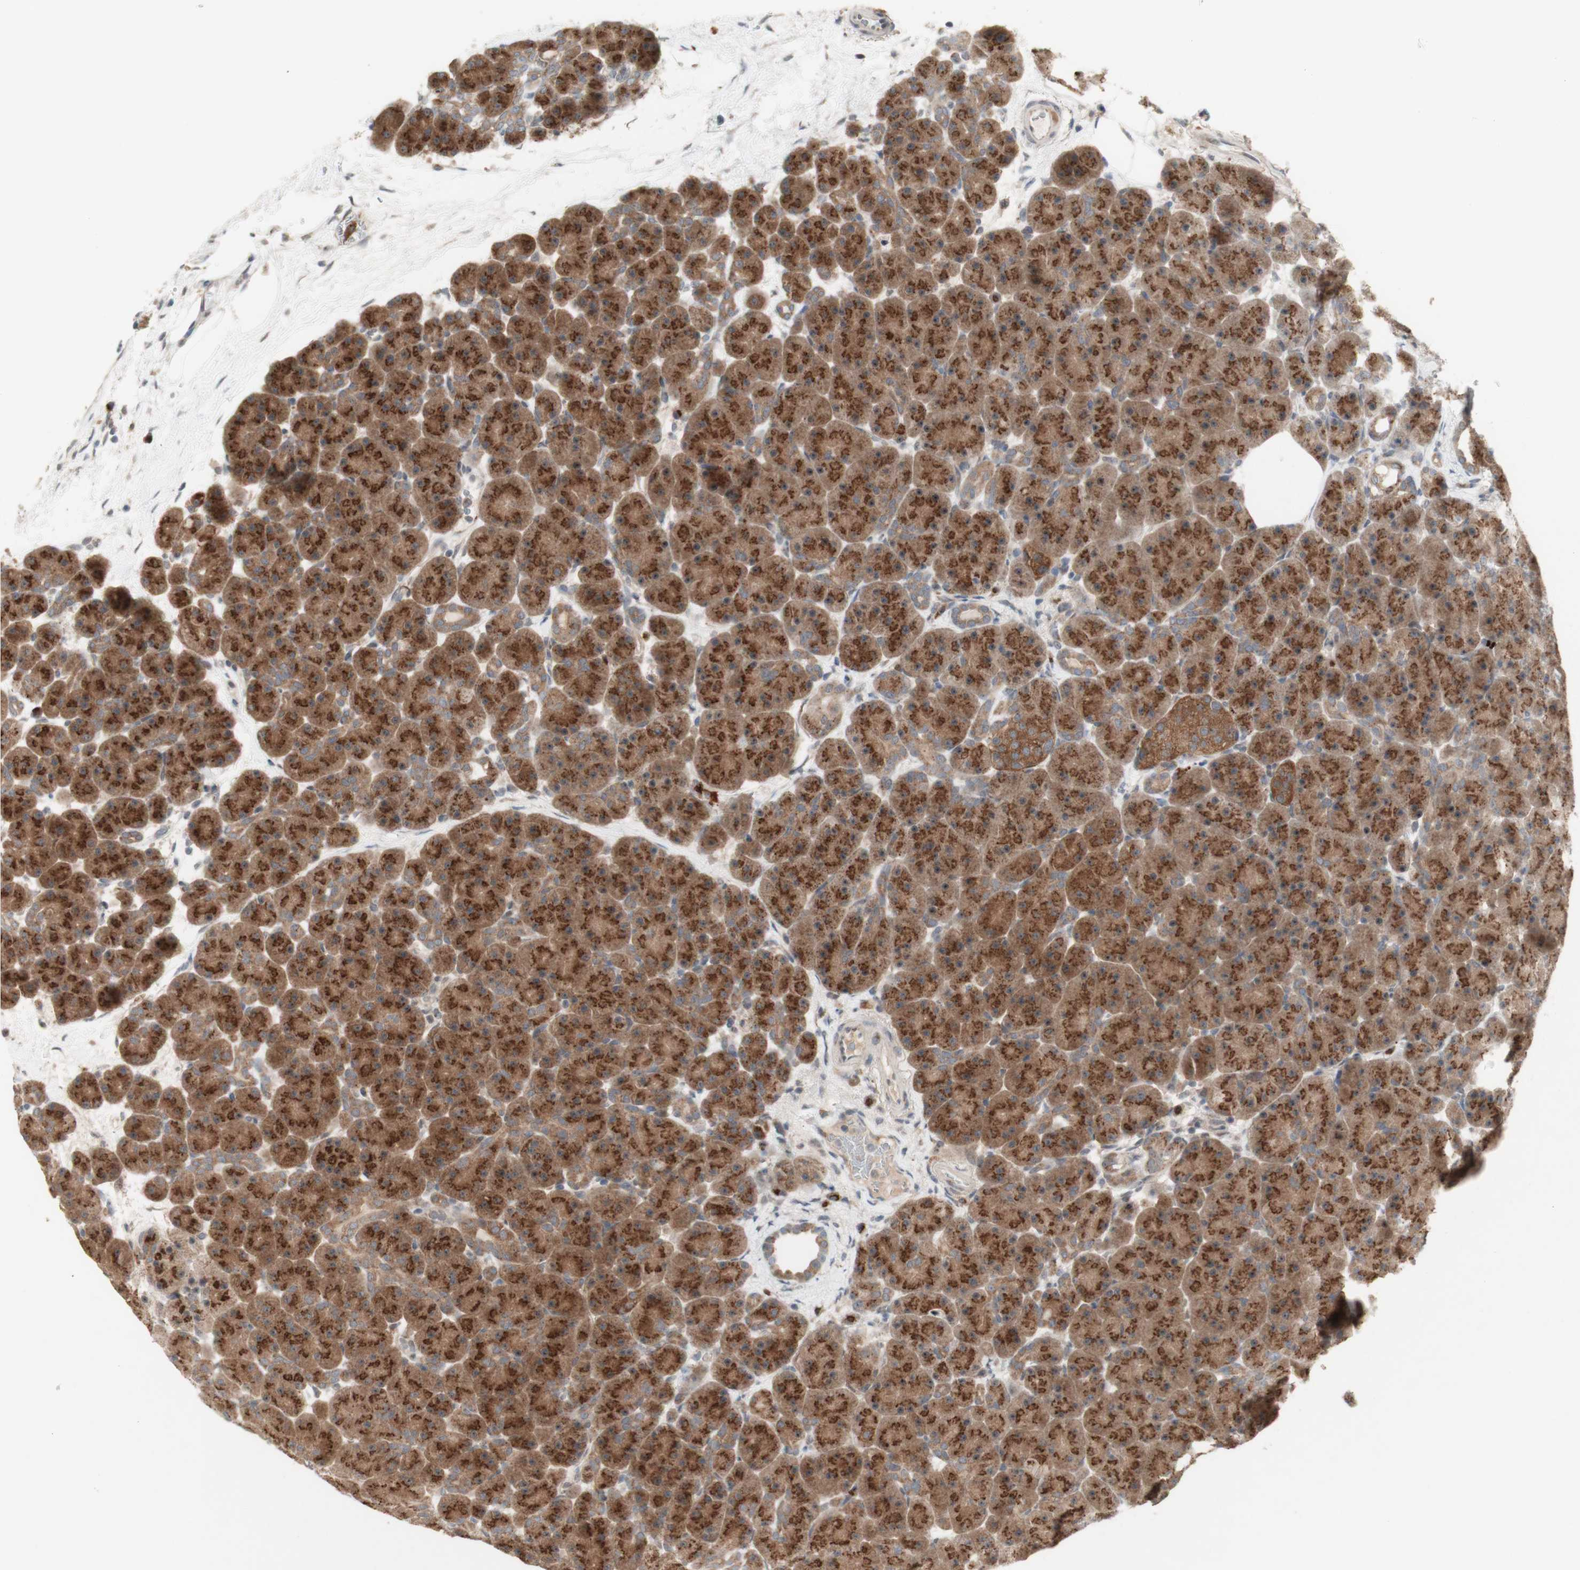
{"staining": {"intensity": "moderate", "quantity": ">75%", "location": "cytoplasmic/membranous"}, "tissue": "pancreas", "cell_type": "Exocrine glandular cells", "image_type": "normal", "snomed": [{"axis": "morphology", "description": "Normal tissue, NOS"}, {"axis": "topography", "description": "Pancreas"}], "caption": "A photomicrograph of pancreas stained for a protein reveals moderate cytoplasmic/membranous brown staining in exocrine glandular cells.", "gene": "CYLD", "patient": {"sex": "male", "age": 66}}